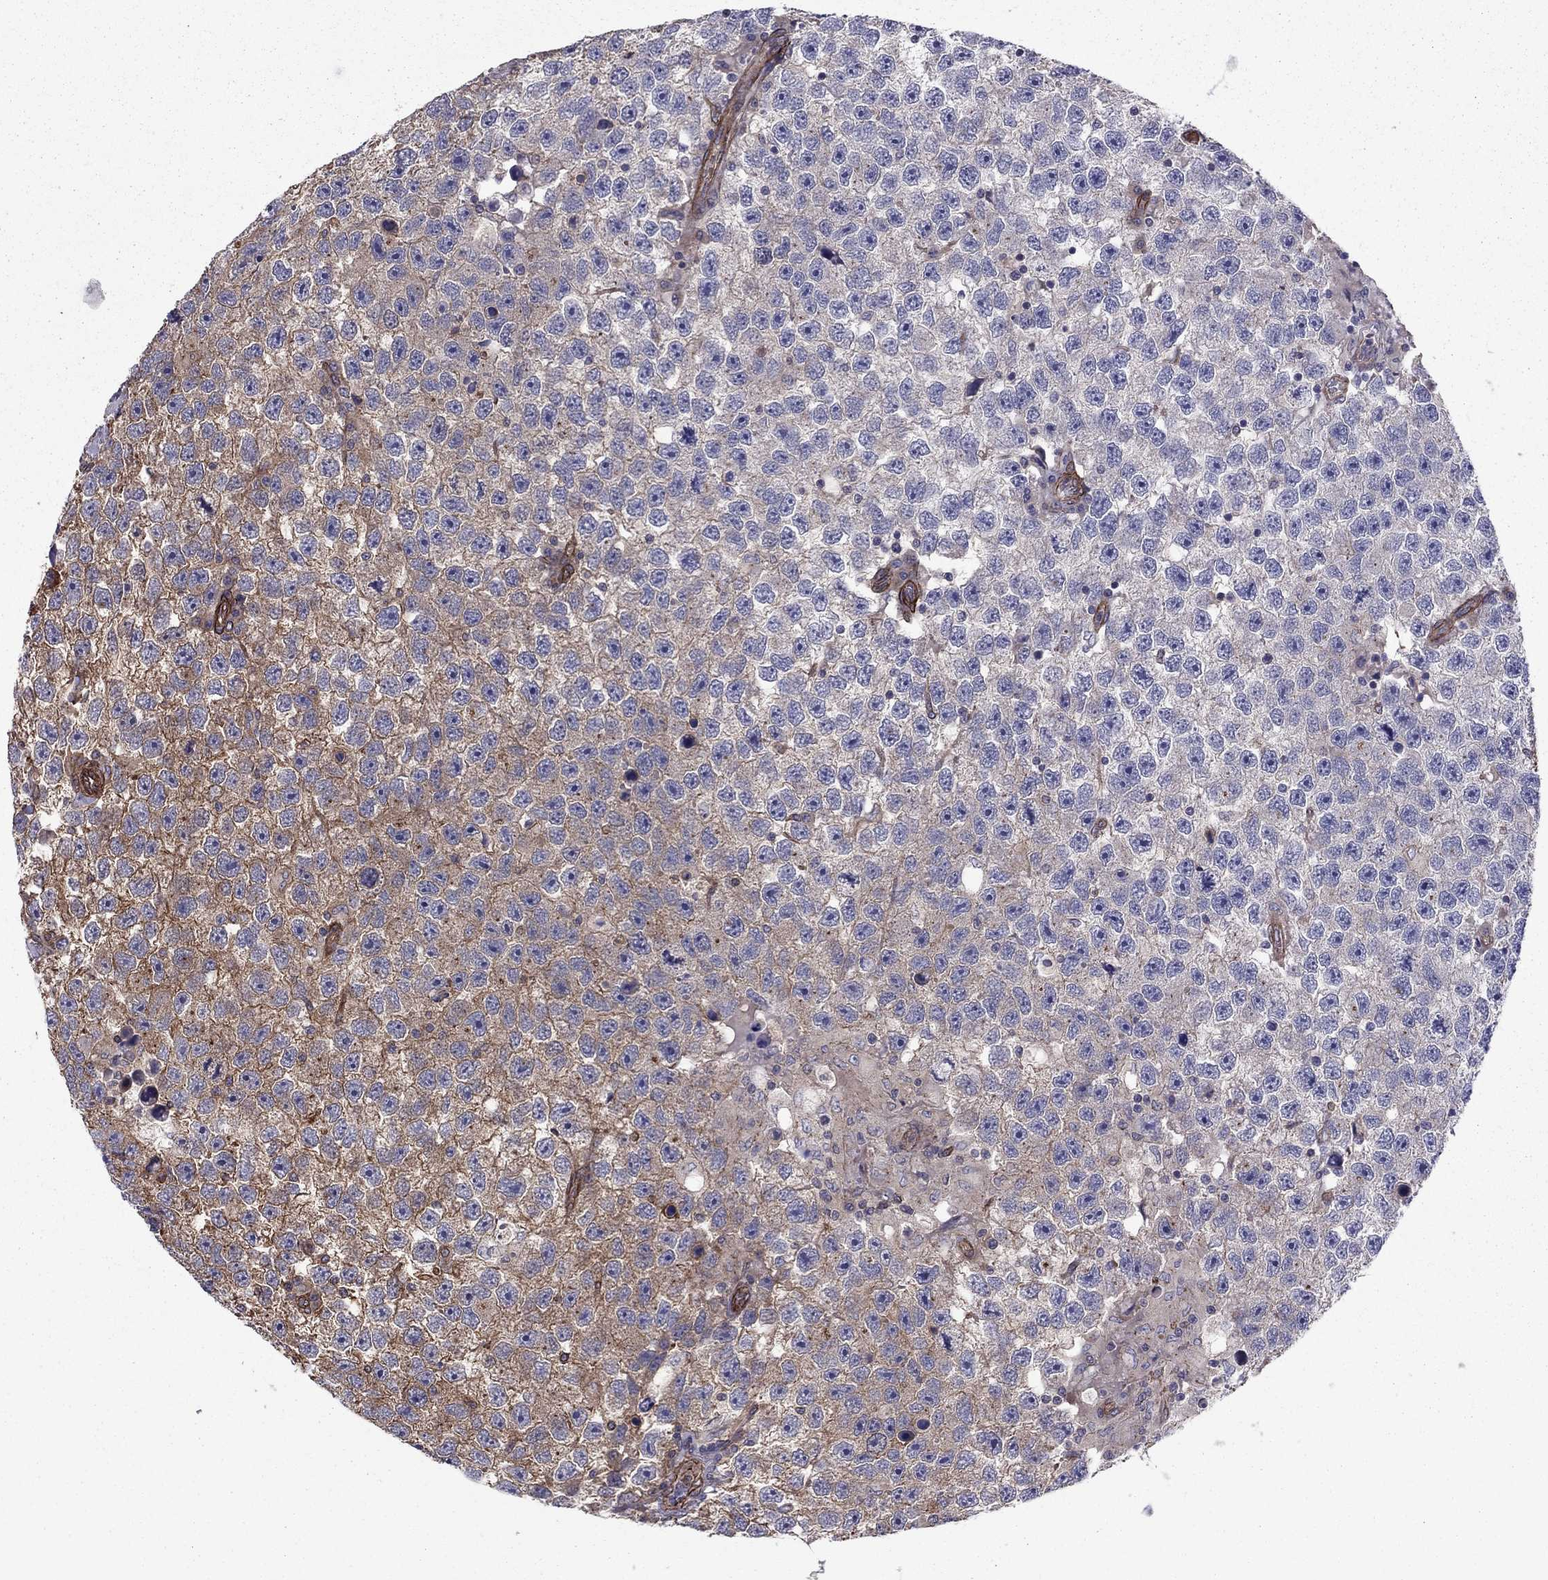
{"staining": {"intensity": "weak", "quantity": "25%-75%", "location": "cytoplasmic/membranous"}, "tissue": "testis cancer", "cell_type": "Tumor cells", "image_type": "cancer", "snomed": [{"axis": "morphology", "description": "Seminoma, NOS"}, {"axis": "topography", "description": "Testis"}], "caption": "Protein staining by immunohistochemistry (IHC) displays weak cytoplasmic/membranous positivity in approximately 25%-75% of tumor cells in testis cancer (seminoma).", "gene": "SHMT1", "patient": {"sex": "male", "age": 26}}